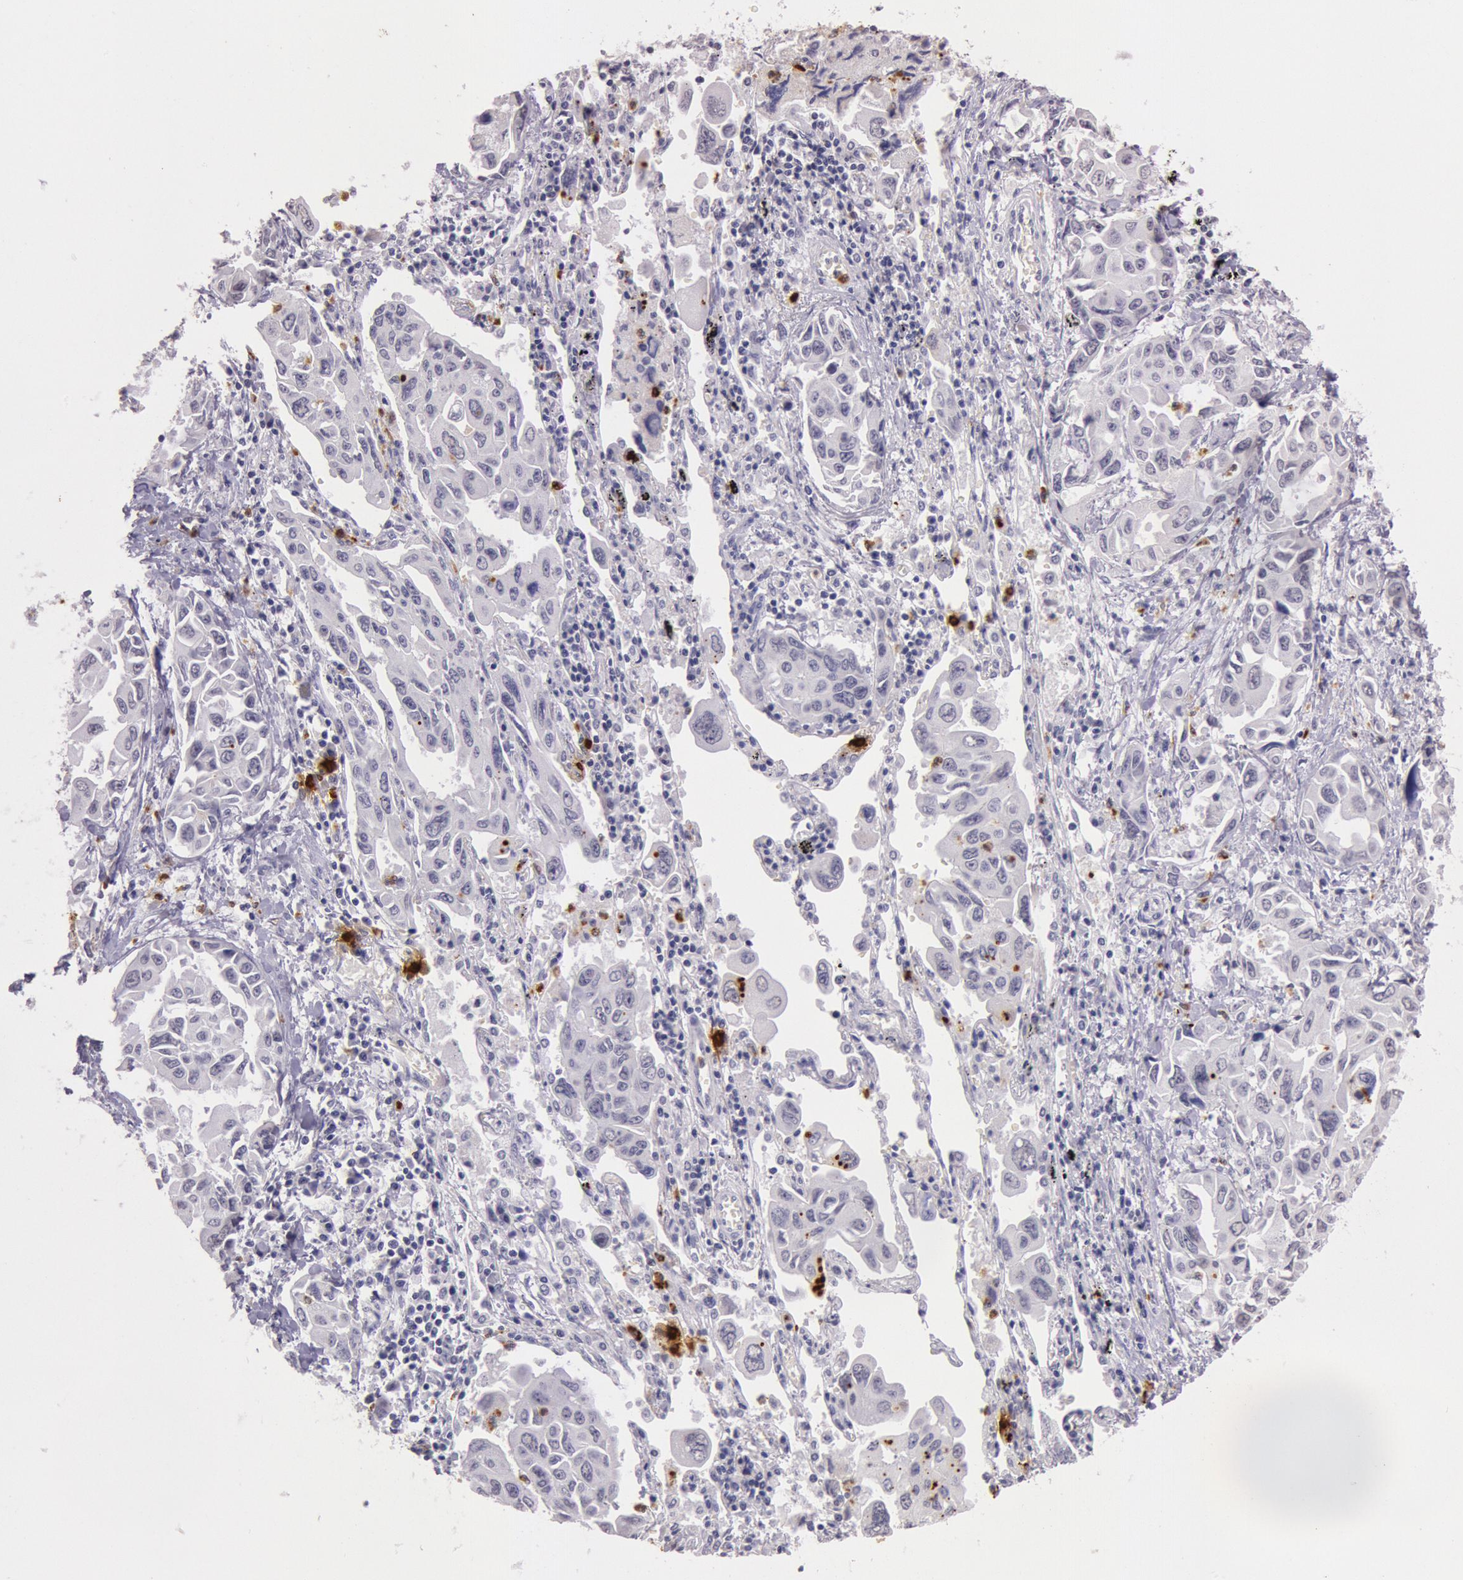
{"staining": {"intensity": "negative", "quantity": "none", "location": "none"}, "tissue": "lung cancer", "cell_type": "Tumor cells", "image_type": "cancer", "snomed": [{"axis": "morphology", "description": "Adenocarcinoma, NOS"}, {"axis": "topography", "description": "Lung"}], "caption": "This is an immunohistochemistry image of human lung adenocarcinoma. There is no staining in tumor cells.", "gene": "KDM6A", "patient": {"sex": "male", "age": 64}}